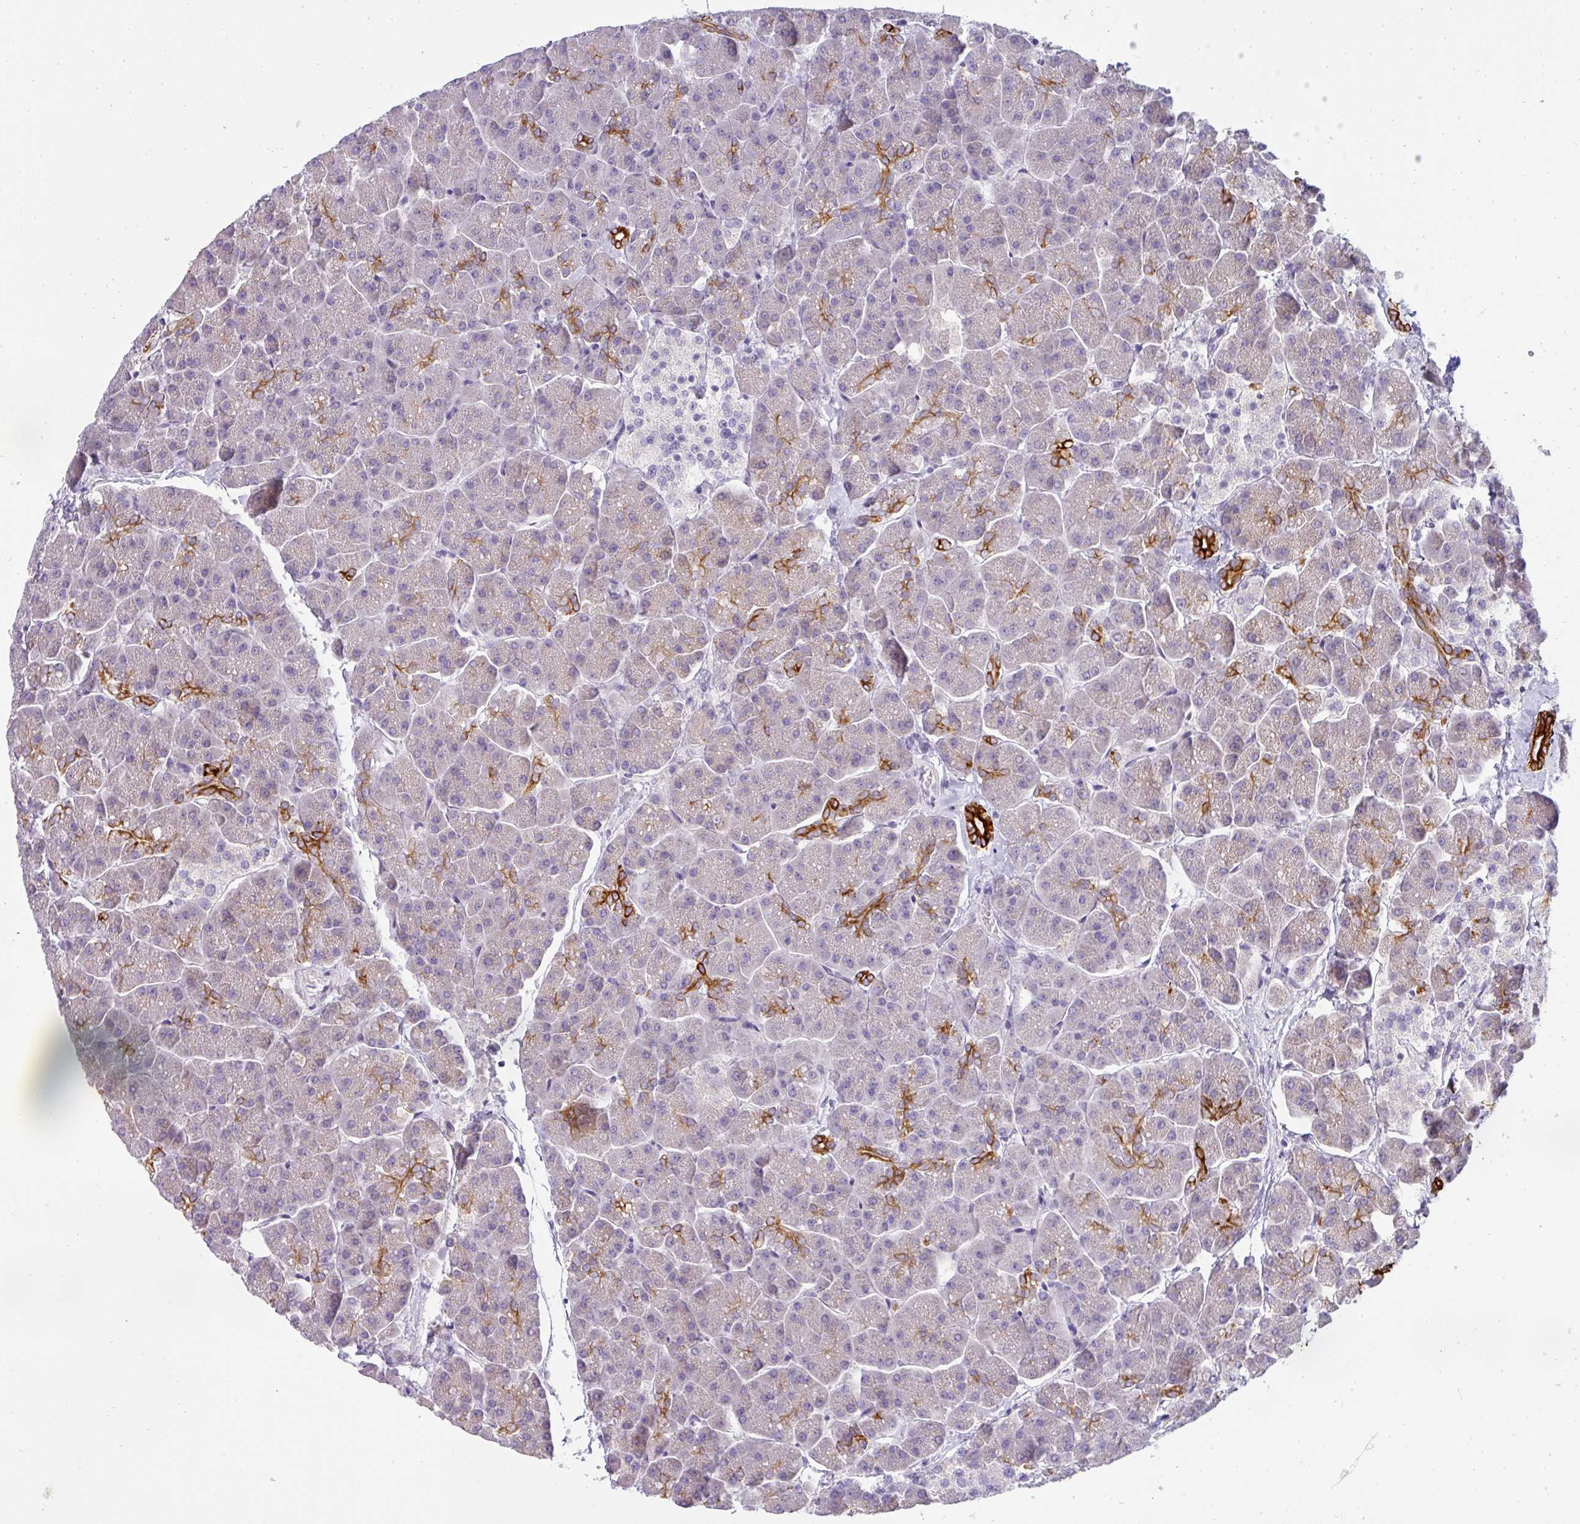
{"staining": {"intensity": "strong", "quantity": "<25%", "location": "cytoplasmic/membranous"}, "tissue": "pancreas", "cell_type": "Exocrine glandular cells", "image_type": "normal", "snomed": [{"axis": "morphology", "description": "Normal tissue, NOS"}, {"axis": "topography", "description": "Pancreas"}, {"axis": "topography", "description": "Peripheral nerve tissue"}], "caption": "Exocrine glandular cells show medium levels of strong cytoplasmic/membranous positivity in about <25% of cells in unremarkable pancreas.", "gene": "ASXL3", "patient": {"sex": "male", "age": 54}}